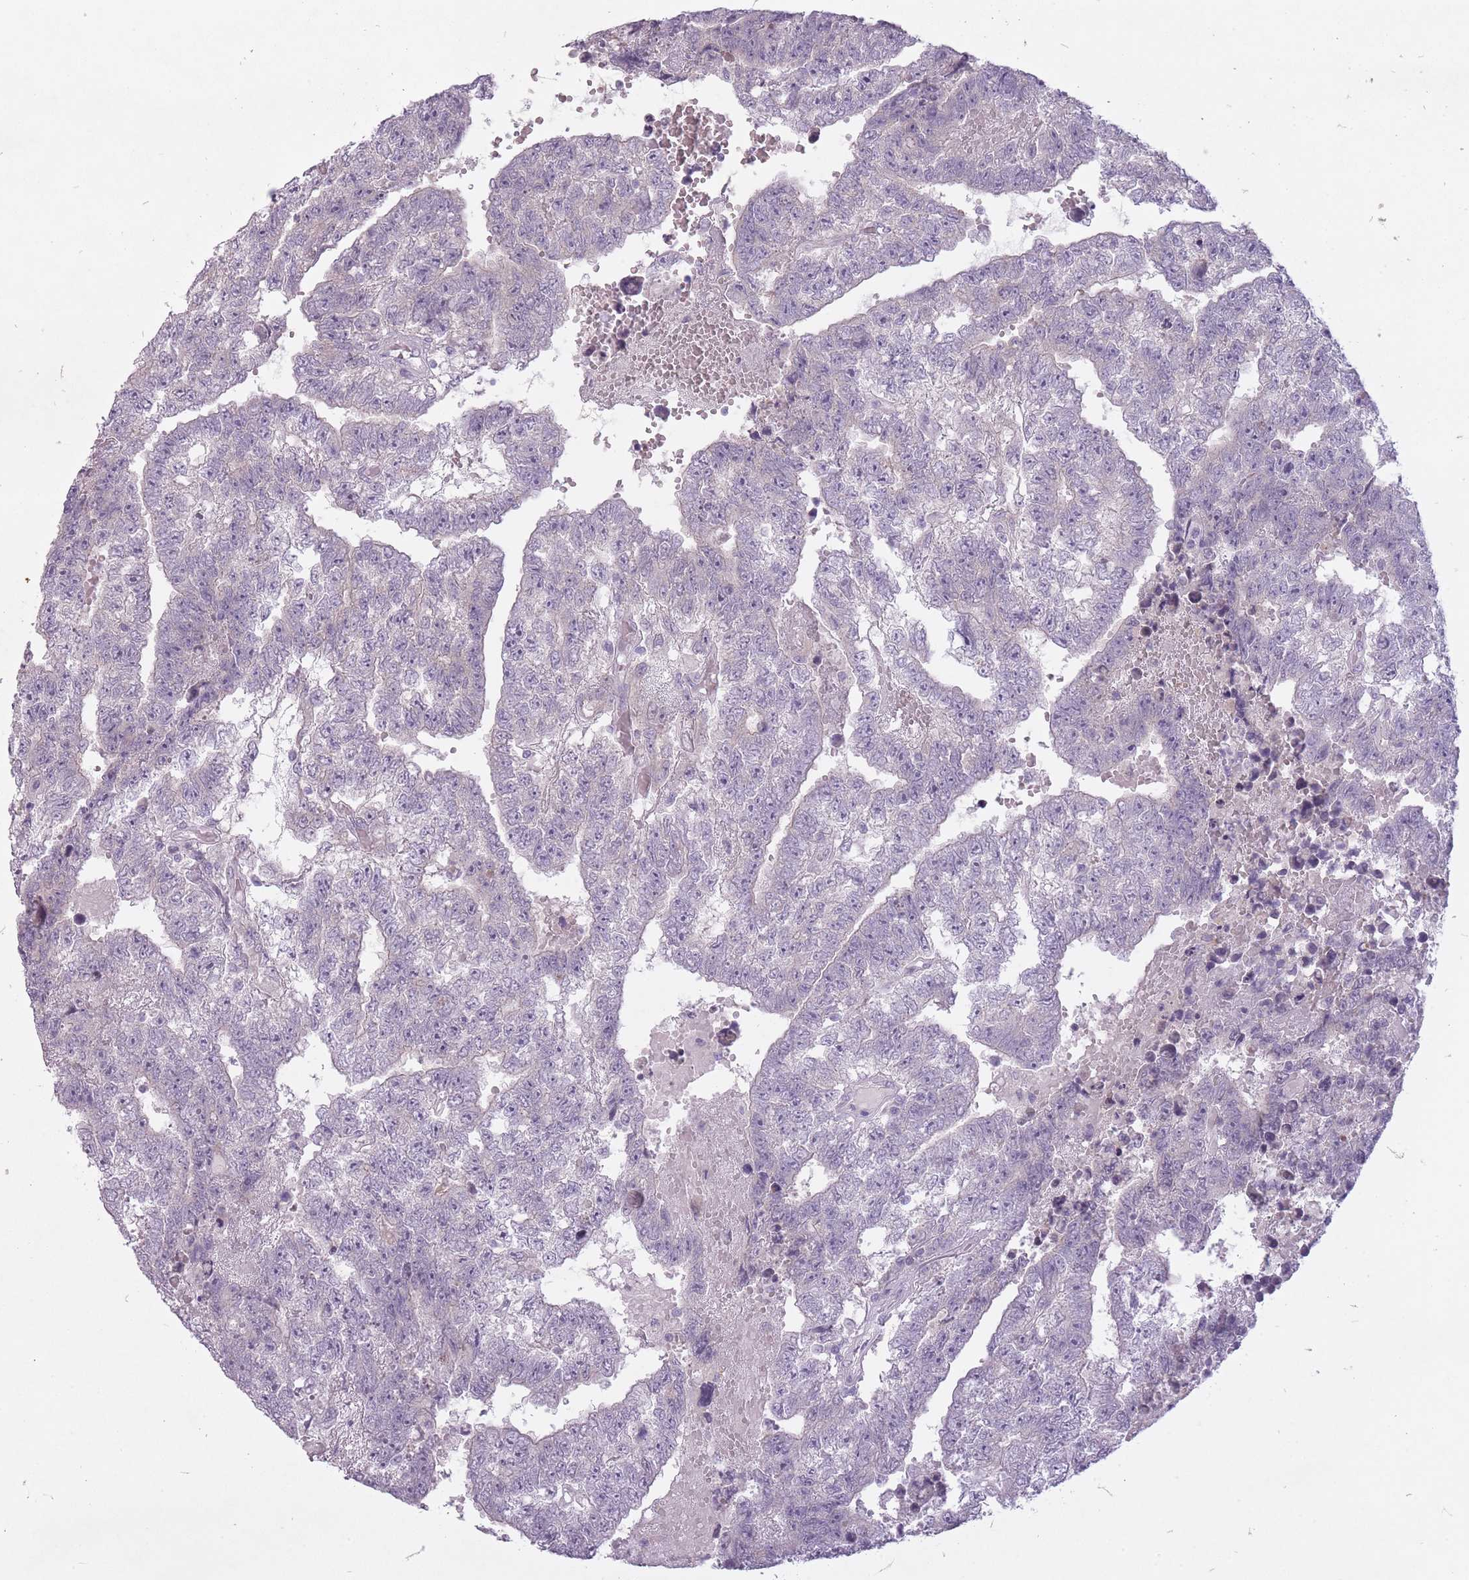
{"staining": {"intensity": "negative", "quantity": "none", "location": "none"}, "tissue": "testis cancer", "cell_type": "Tumor cells", "image_type": "cancer", "snomed": [{"axis": "morphology", "description": "Carcinoma, Embryonal, NOS"}, {"axis": "topography", "description": "Testis"}], "caption": "This is an immunohistochemistry (IHC) micrograph of embryonal carcinoma (testis). There is no positivity in tumor cells.", "gene": "FAM43B", "patient": {"sex": "male", "age": 25}}